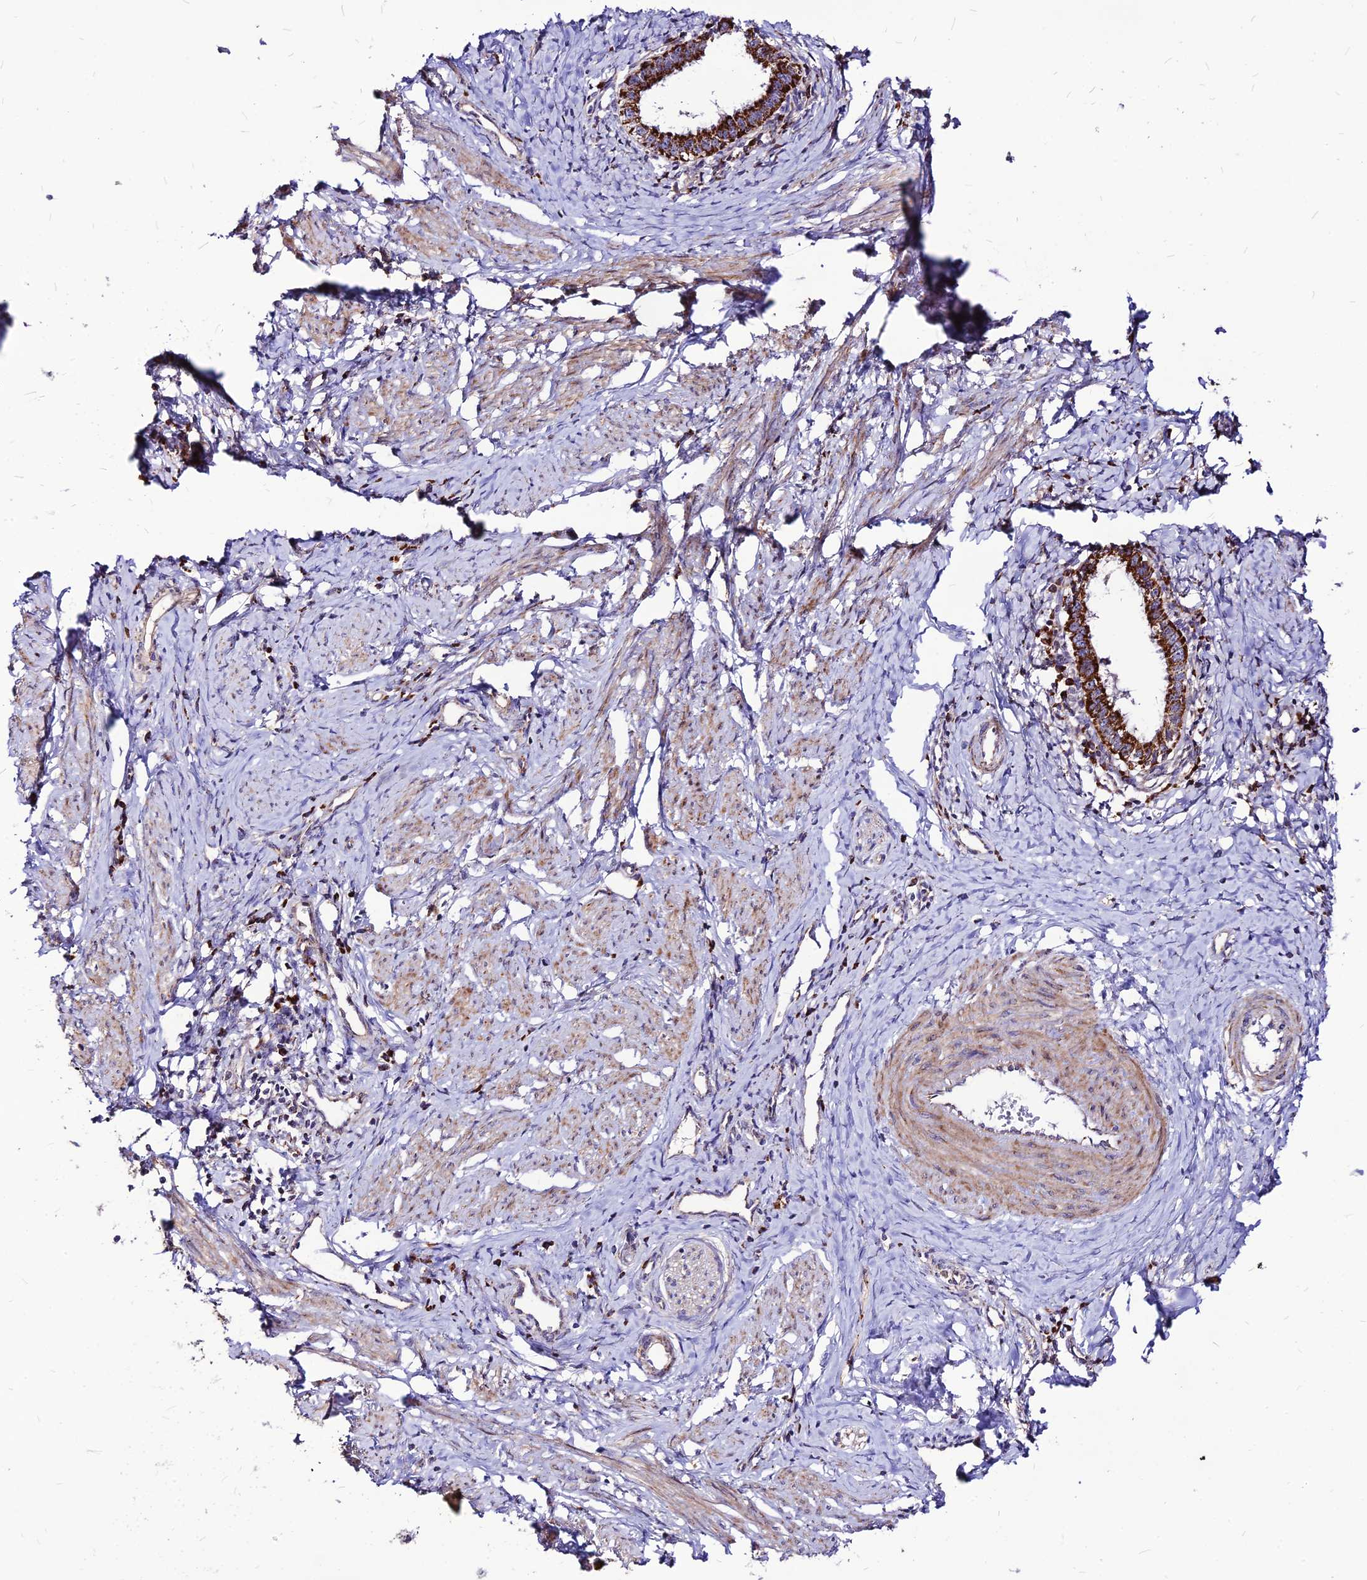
{"staining": {"intensity": "strong", "quantity": ">75%", "location": "cytoplasmic/membranous"}, "tissue": "cervical cancer", "cell_type": "Tumor cells", "image_type": "cancer", "snomed": [{"axis": "morphology", "description": "Adenocarcinoma, NOS"}, {"axis": "topography", "description": "Cervix"}], "caption": "This histopathology image demonstrates IHC staining of human cervical adenocarcinoma, with high strong cytoplasmic/membranous positivity in approximately >75% of tumor cells.", "gene": "ECI1", "patient": {"sex": "female", "age": 36}}